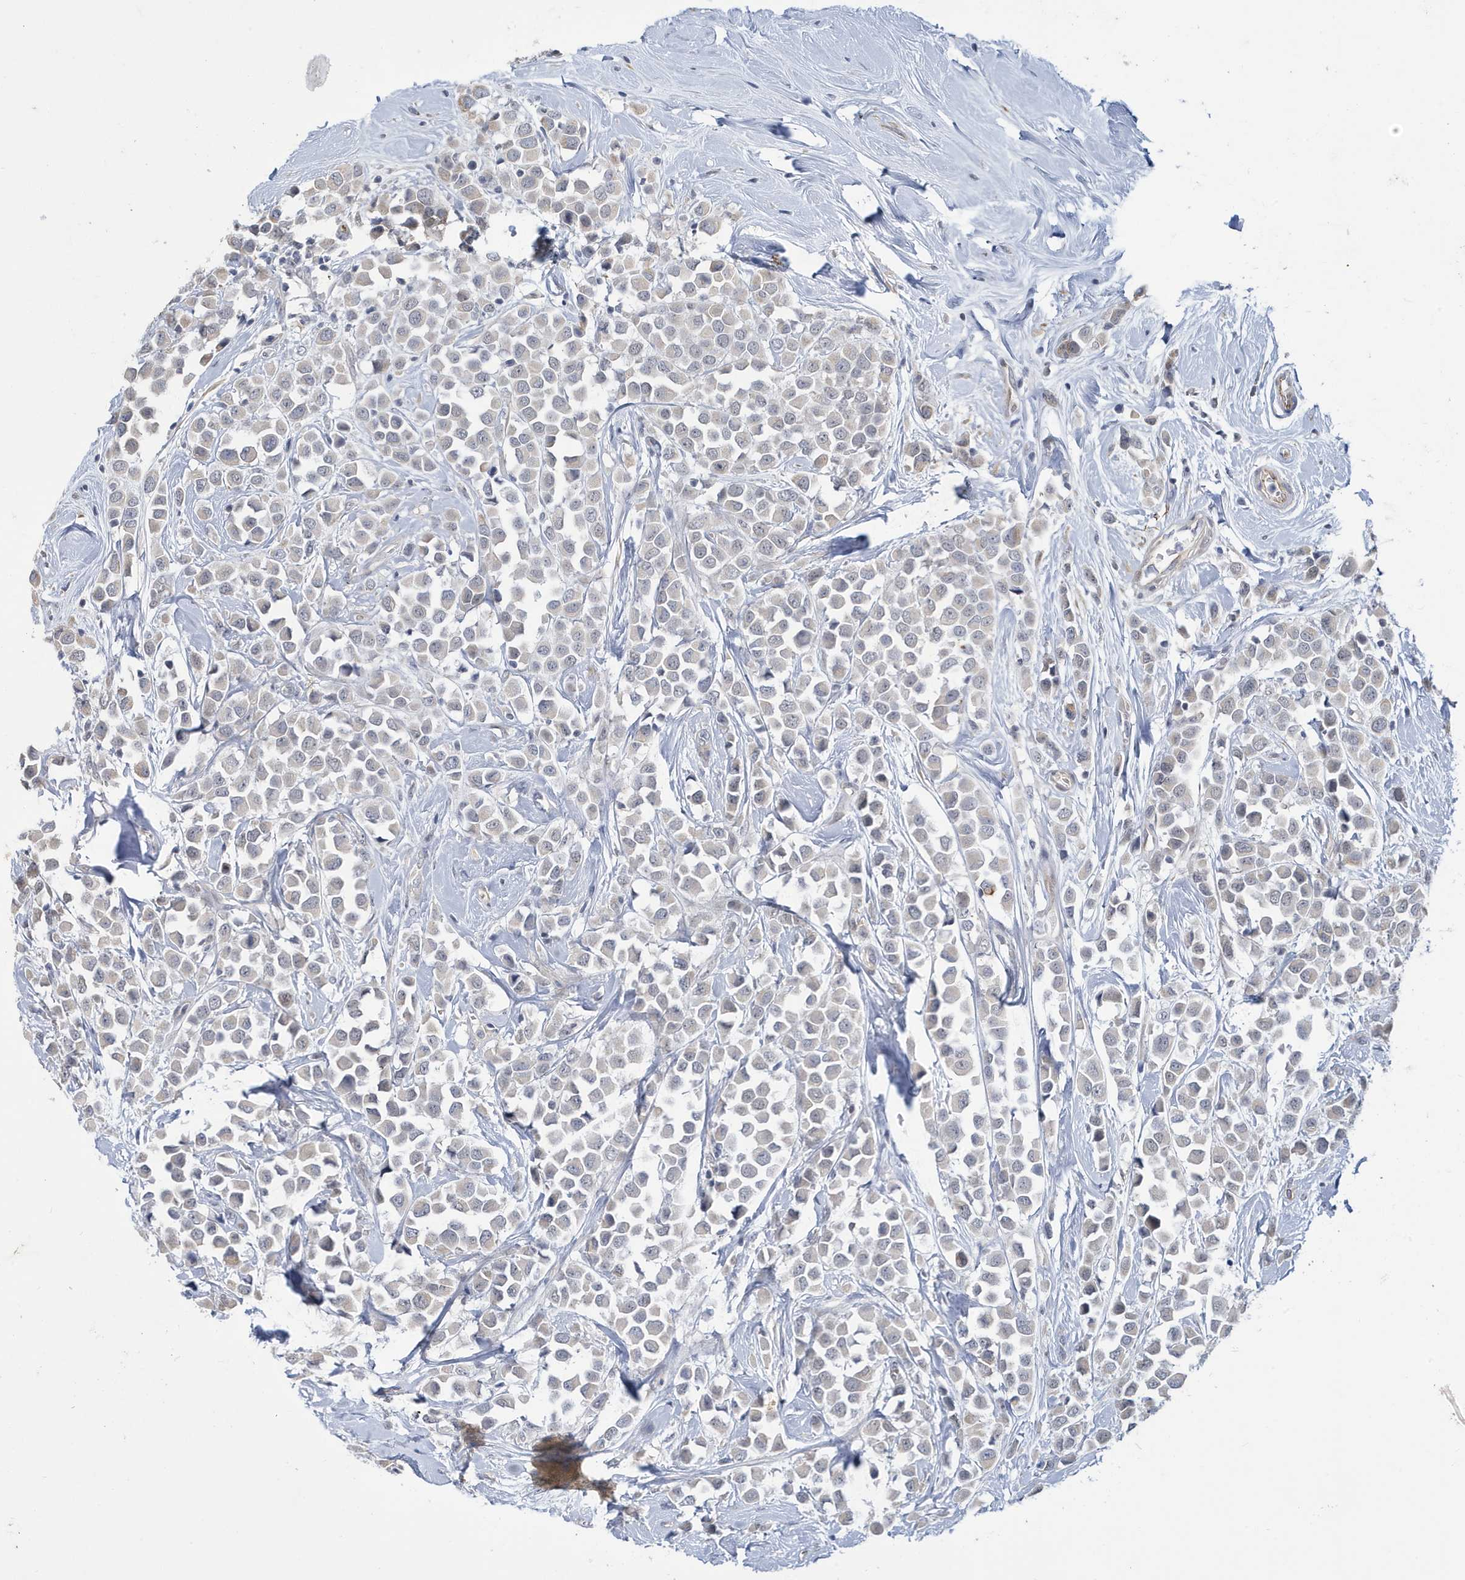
{"staining": {"intensity": "weak", "quantity": "<25%", "location": "nuclear"}, "tissue": "breast cancer", "cell_type": "Tumor cells", "image_type": "cancer", "snomed": [{"axis": "morphology", "description": "Duct carcinoma"}, {"axis": "topography", "description": "Breast"}], "caption": "Tumor cells show no significant positivity in breast cancer.", "gene": "ZNF654", "patient": {"sex": "female", "age": 61}}